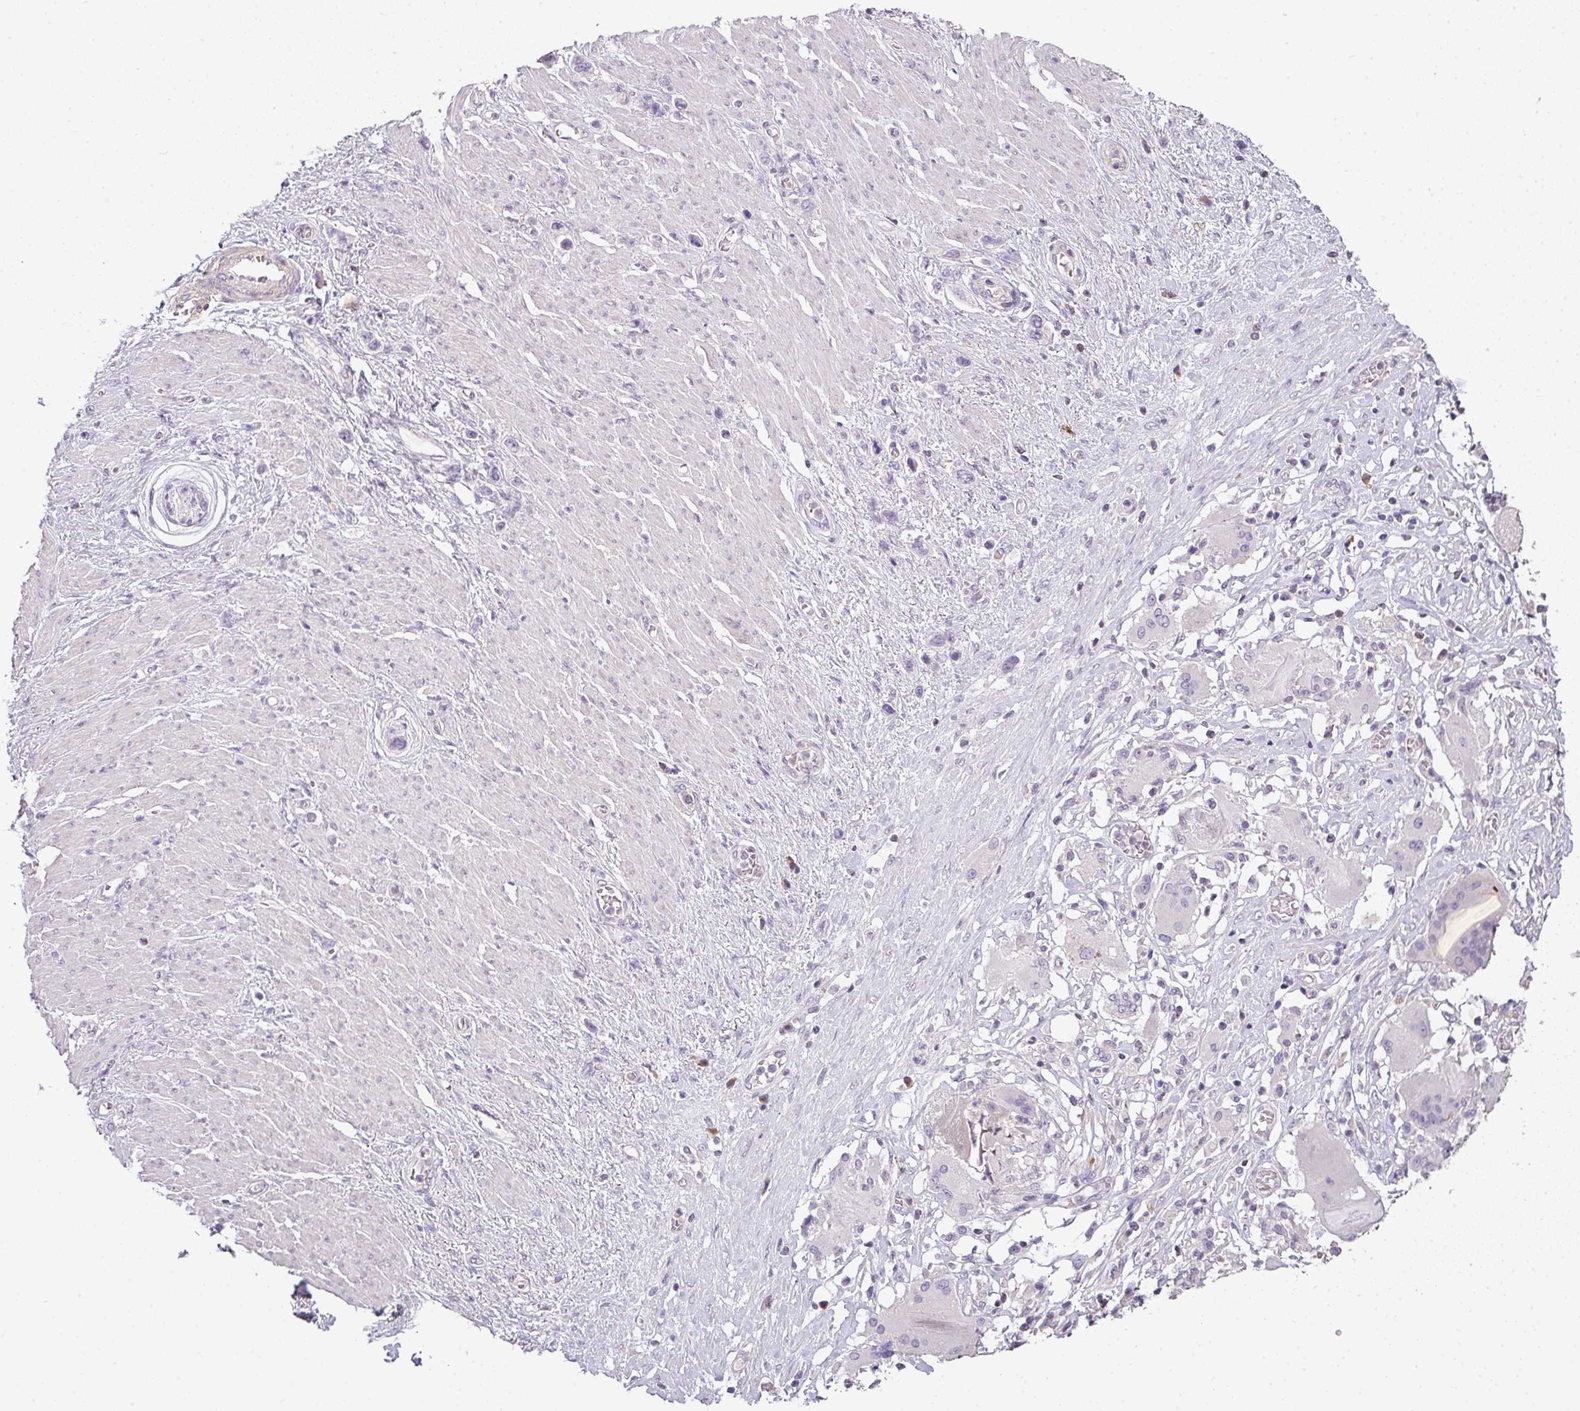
{"staining": {"intensity": "negative", "quantity": "none", "location": "none"}, "tissue": "stomach cancer", "cell_type": "Tumor cells", "image_type": "cancer", "snomed": [{"axis": "morphology", "description": "Adenocarcinoma, NOS"}, {"axis": "morphology", "description": "Adenocarcinoma, High grade"}, {"axis": "topography", "description": "Stomach, upper"}, {"axis": "topography", "description": "Stomach, lower"}], "caption": "Tumor cells are negative for protein expression in human high-grade adenocarcinoma (stomach).", "gene": "LY9", "patient": {"sex": "female", "age": 65}}